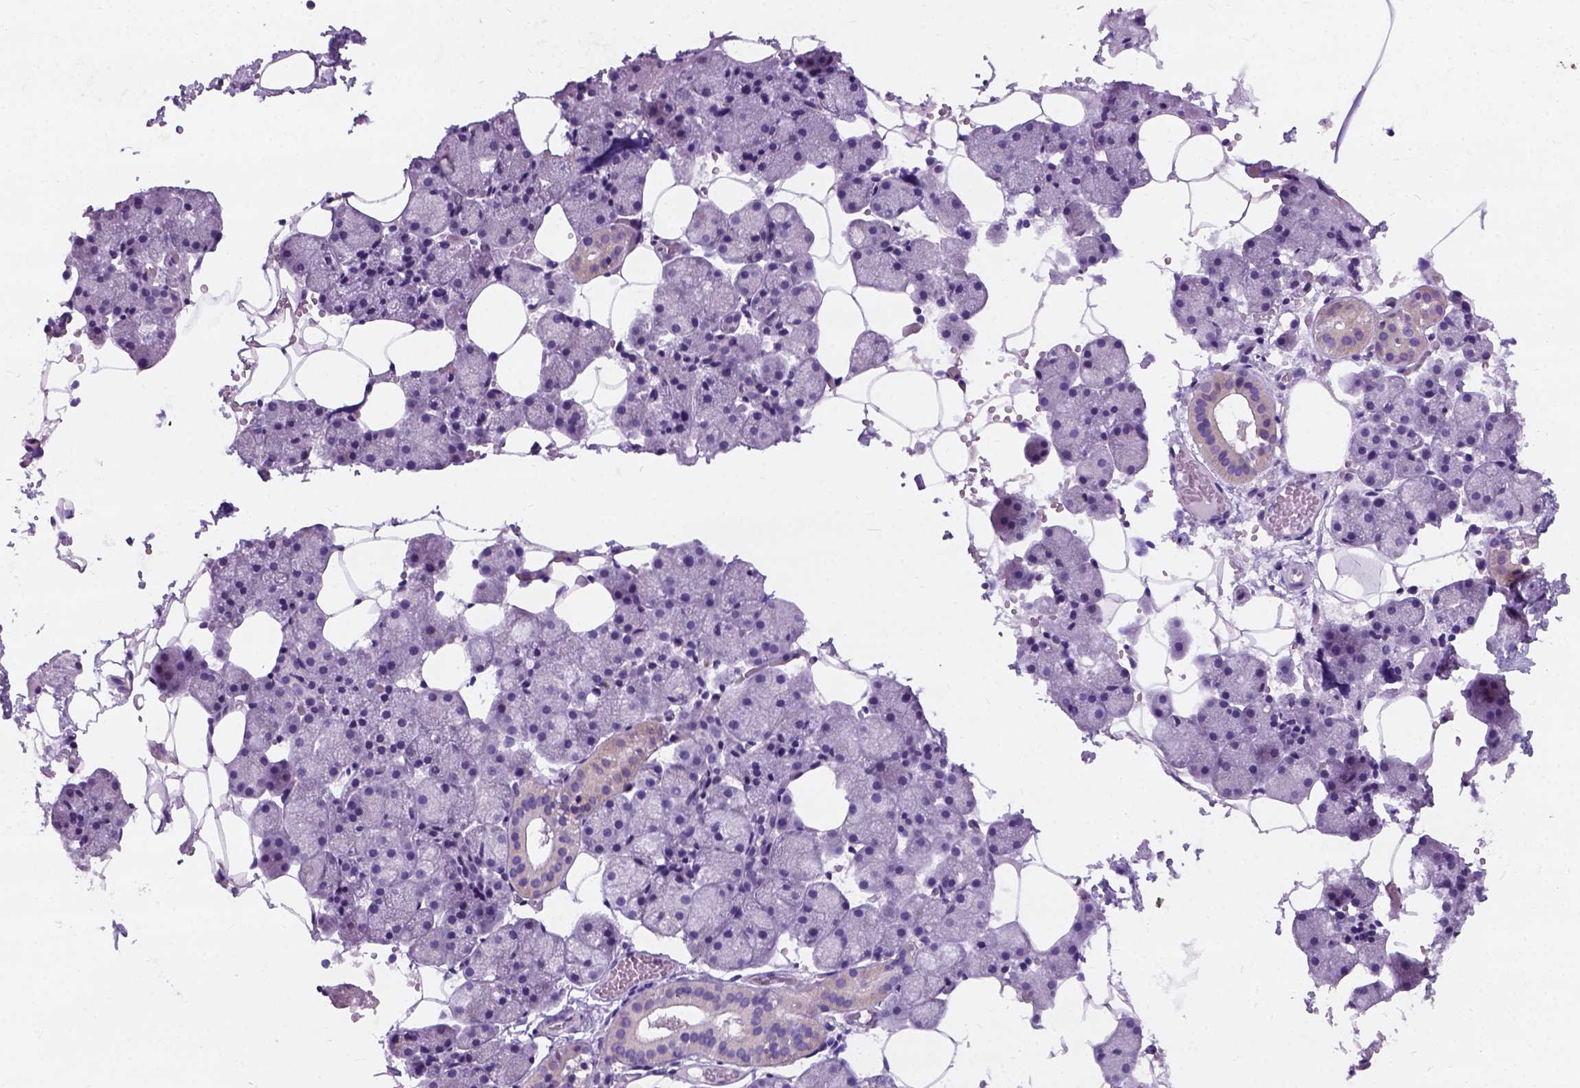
{"staining": {"intensity": "negative", "quantity": "none", "location": "none"}, "tissue": "salivary gland", "cell_type": "Glandular cells", "image_type": "normal", "snomed": [{"axis": "morphology", "description": "Normal tissue, NOS"}, {"axis": "topography", "description": "Salivary gland"}], "caption": "High power microscopy histopathology image of an IHC image of unremarkable salivary gland, revealing no significant positivity in glandular cells.", "gene": "CHODL", "patient": {"sex": "male", "age": 38}}